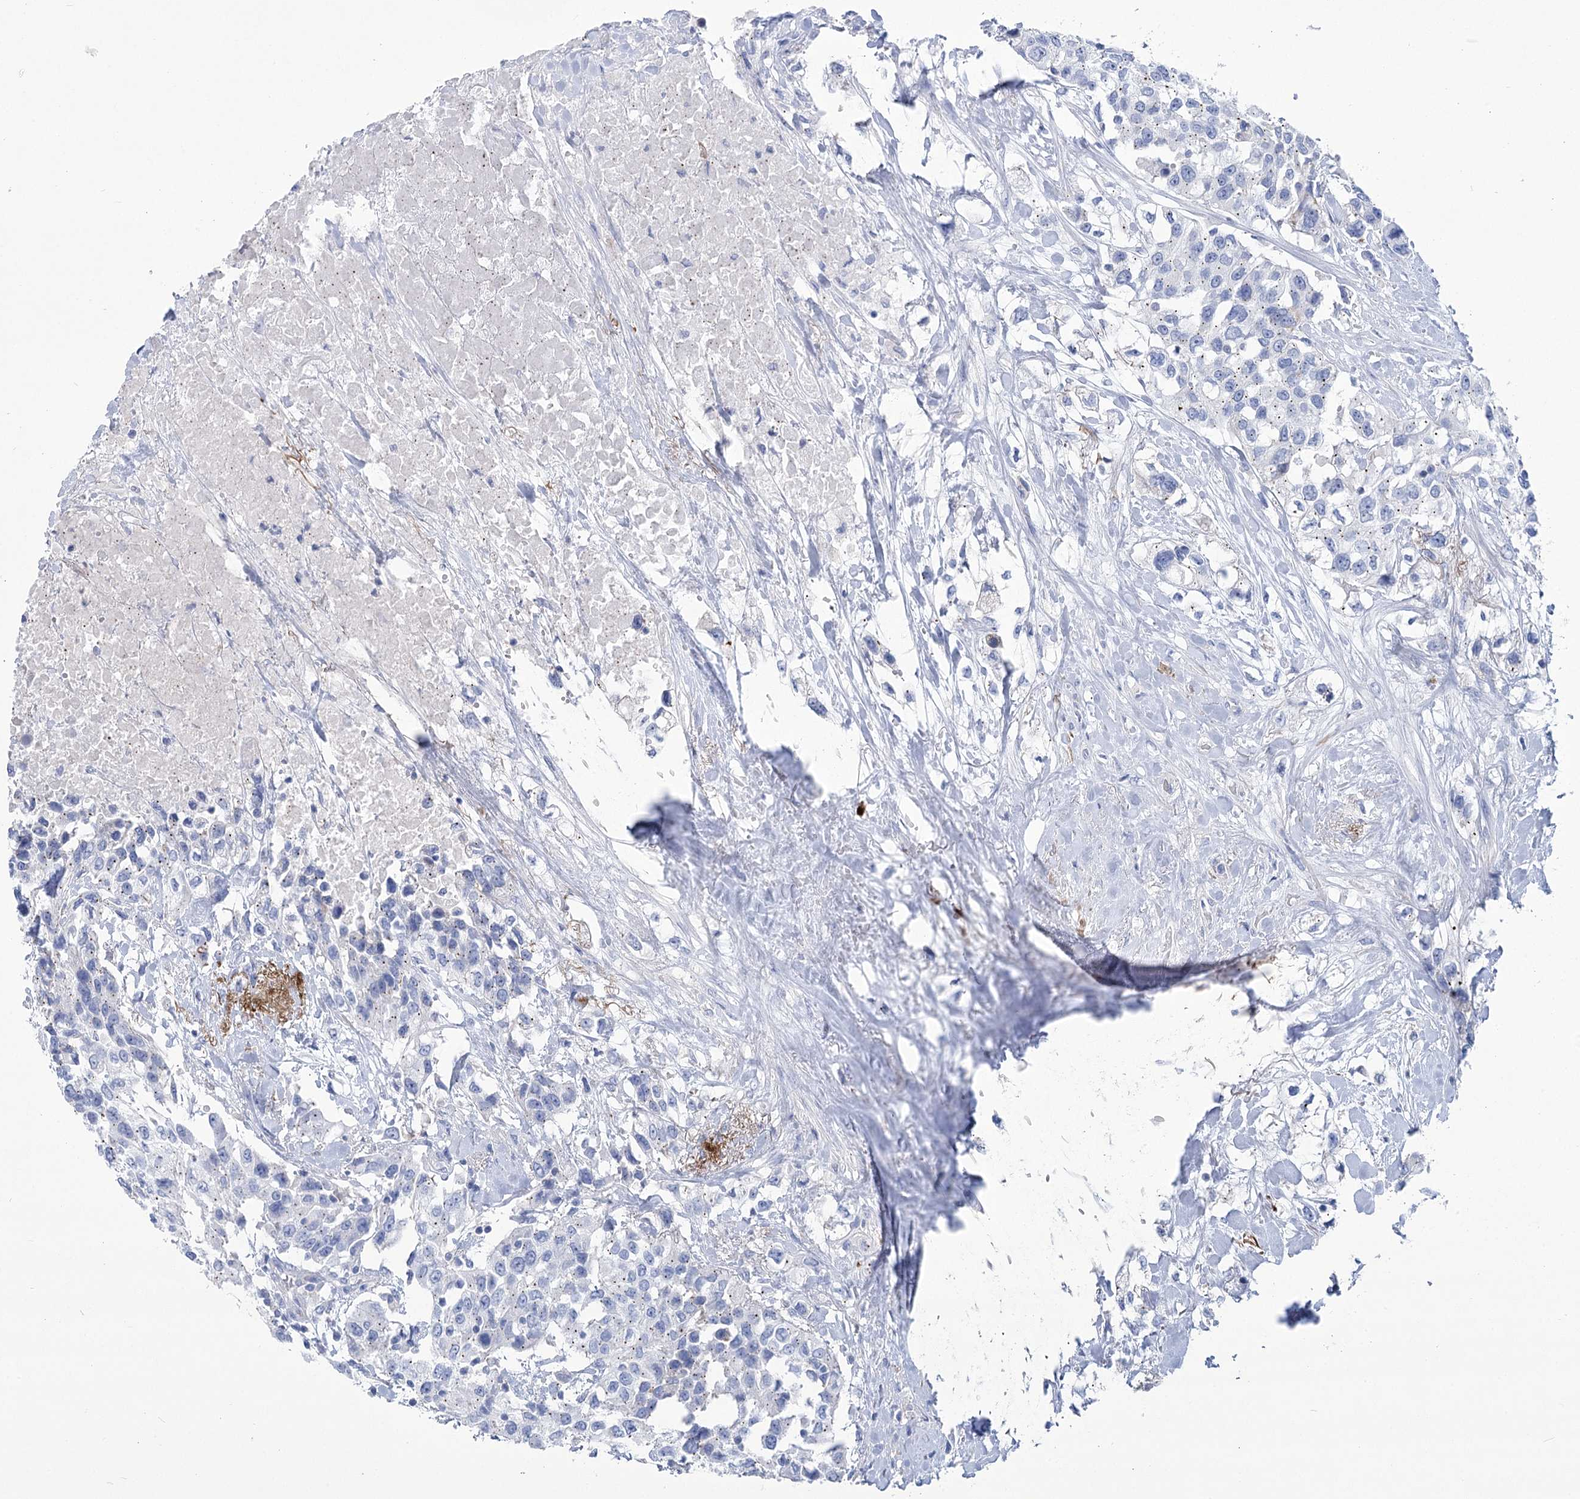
{"staining": {"intensity": "negative", "quantity": "none", "location": "none"}, "tissue": "urothelial cancer", "cell_type": "Tumor cells", "image_type": "cancer", "snomed": [{"axis": "morphology", "description": "Urothelial carcinoma, High grade"}, {"axis": "topography", "description": "Urinary bladder"}], "caption": "A high-resolution micrograph shows IHC staining of urothelial cancer, which displays no significant expression in tumor cells.", "gene": "PCDHA1", "patient": {"sex": "female", "age": 80}}